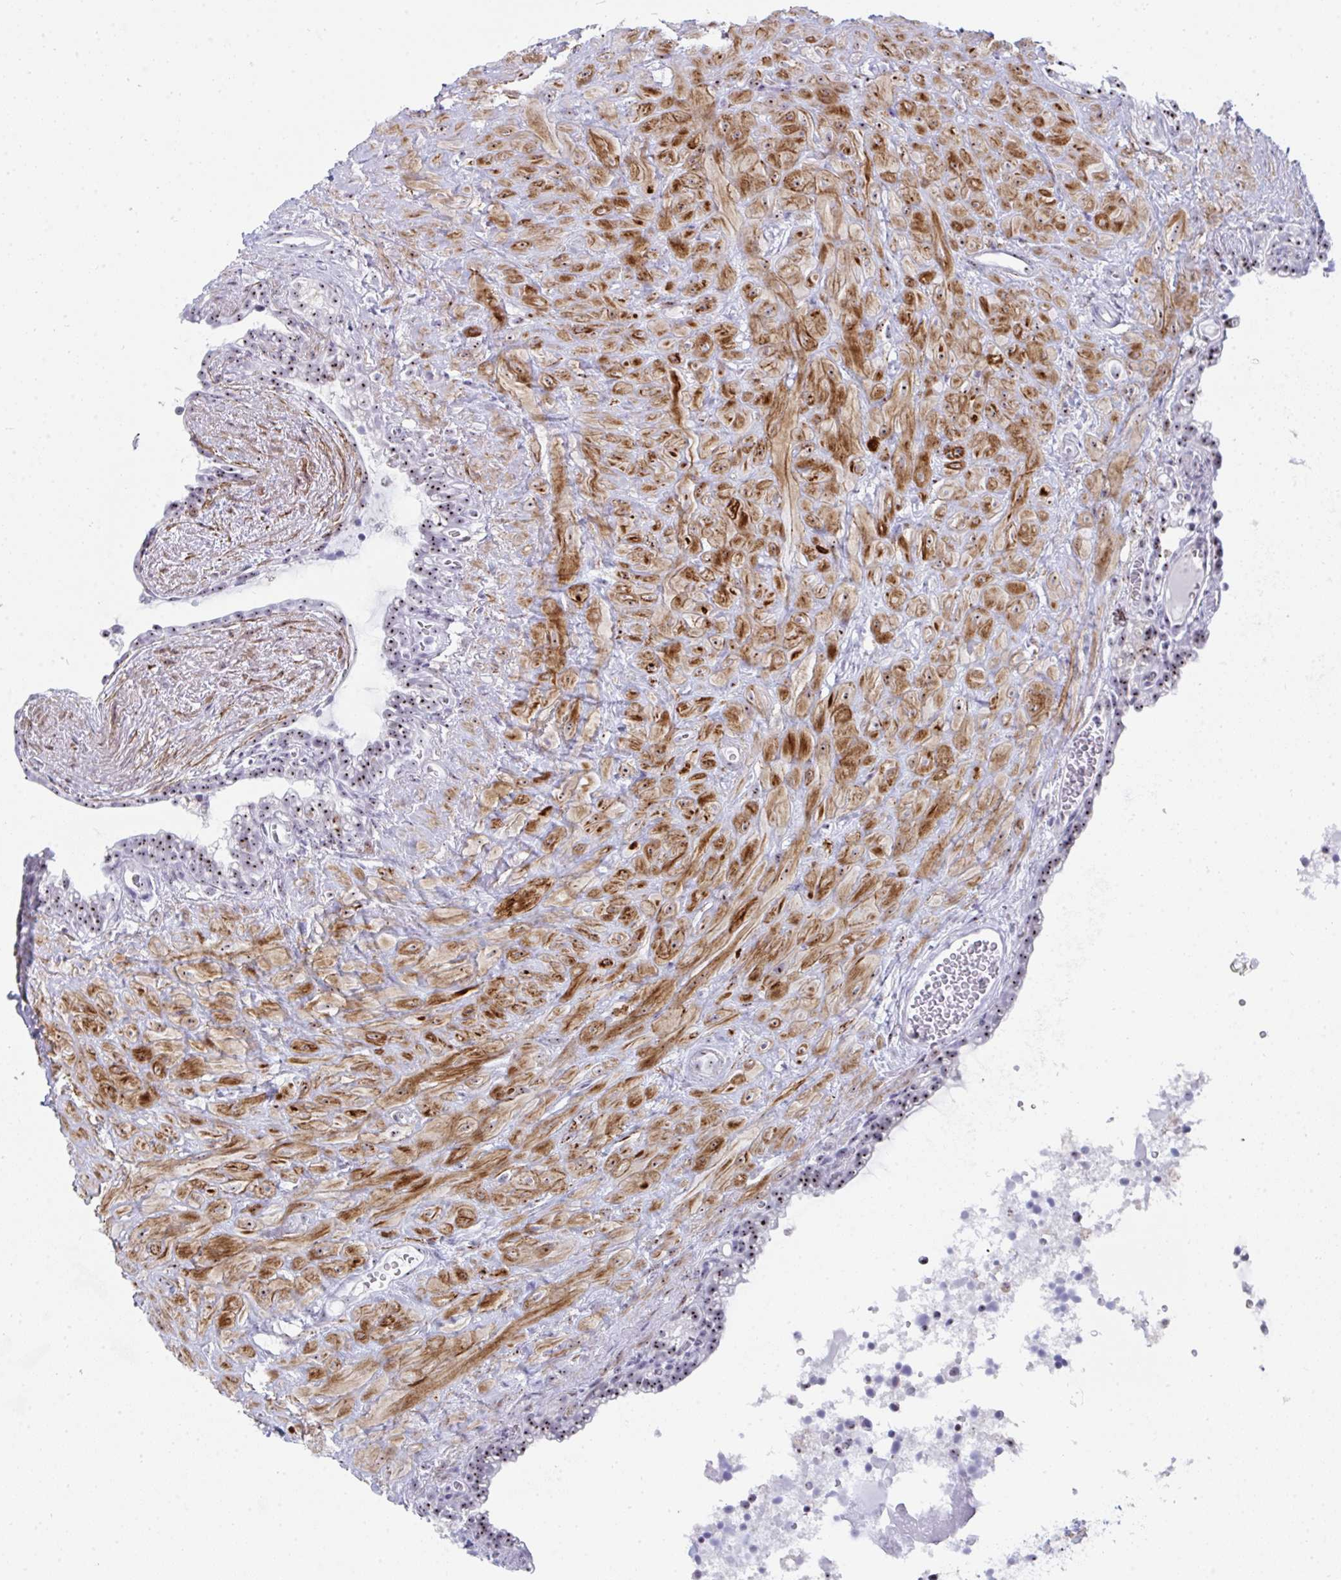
{"staining": {"intensity": "moderate", "quantity": ">75%", "location": "nuclear"}, "tissue": "seminal vesicle", "cell_type": "Glandular cells", "image_type": "normal", "snomed": [{"axis": "morphology", "description": "Normal tissue, NOS"}, {"axis": "topography", "description": "Seminal veicle"}], "caption": "Brown immunohistochemical staining in unremarkable seminal vesicle displays moderate nuclear expression in about >75% of glandular cells.", "gene": "NOP10", "patient": {"sex": "male", "age": 76}}